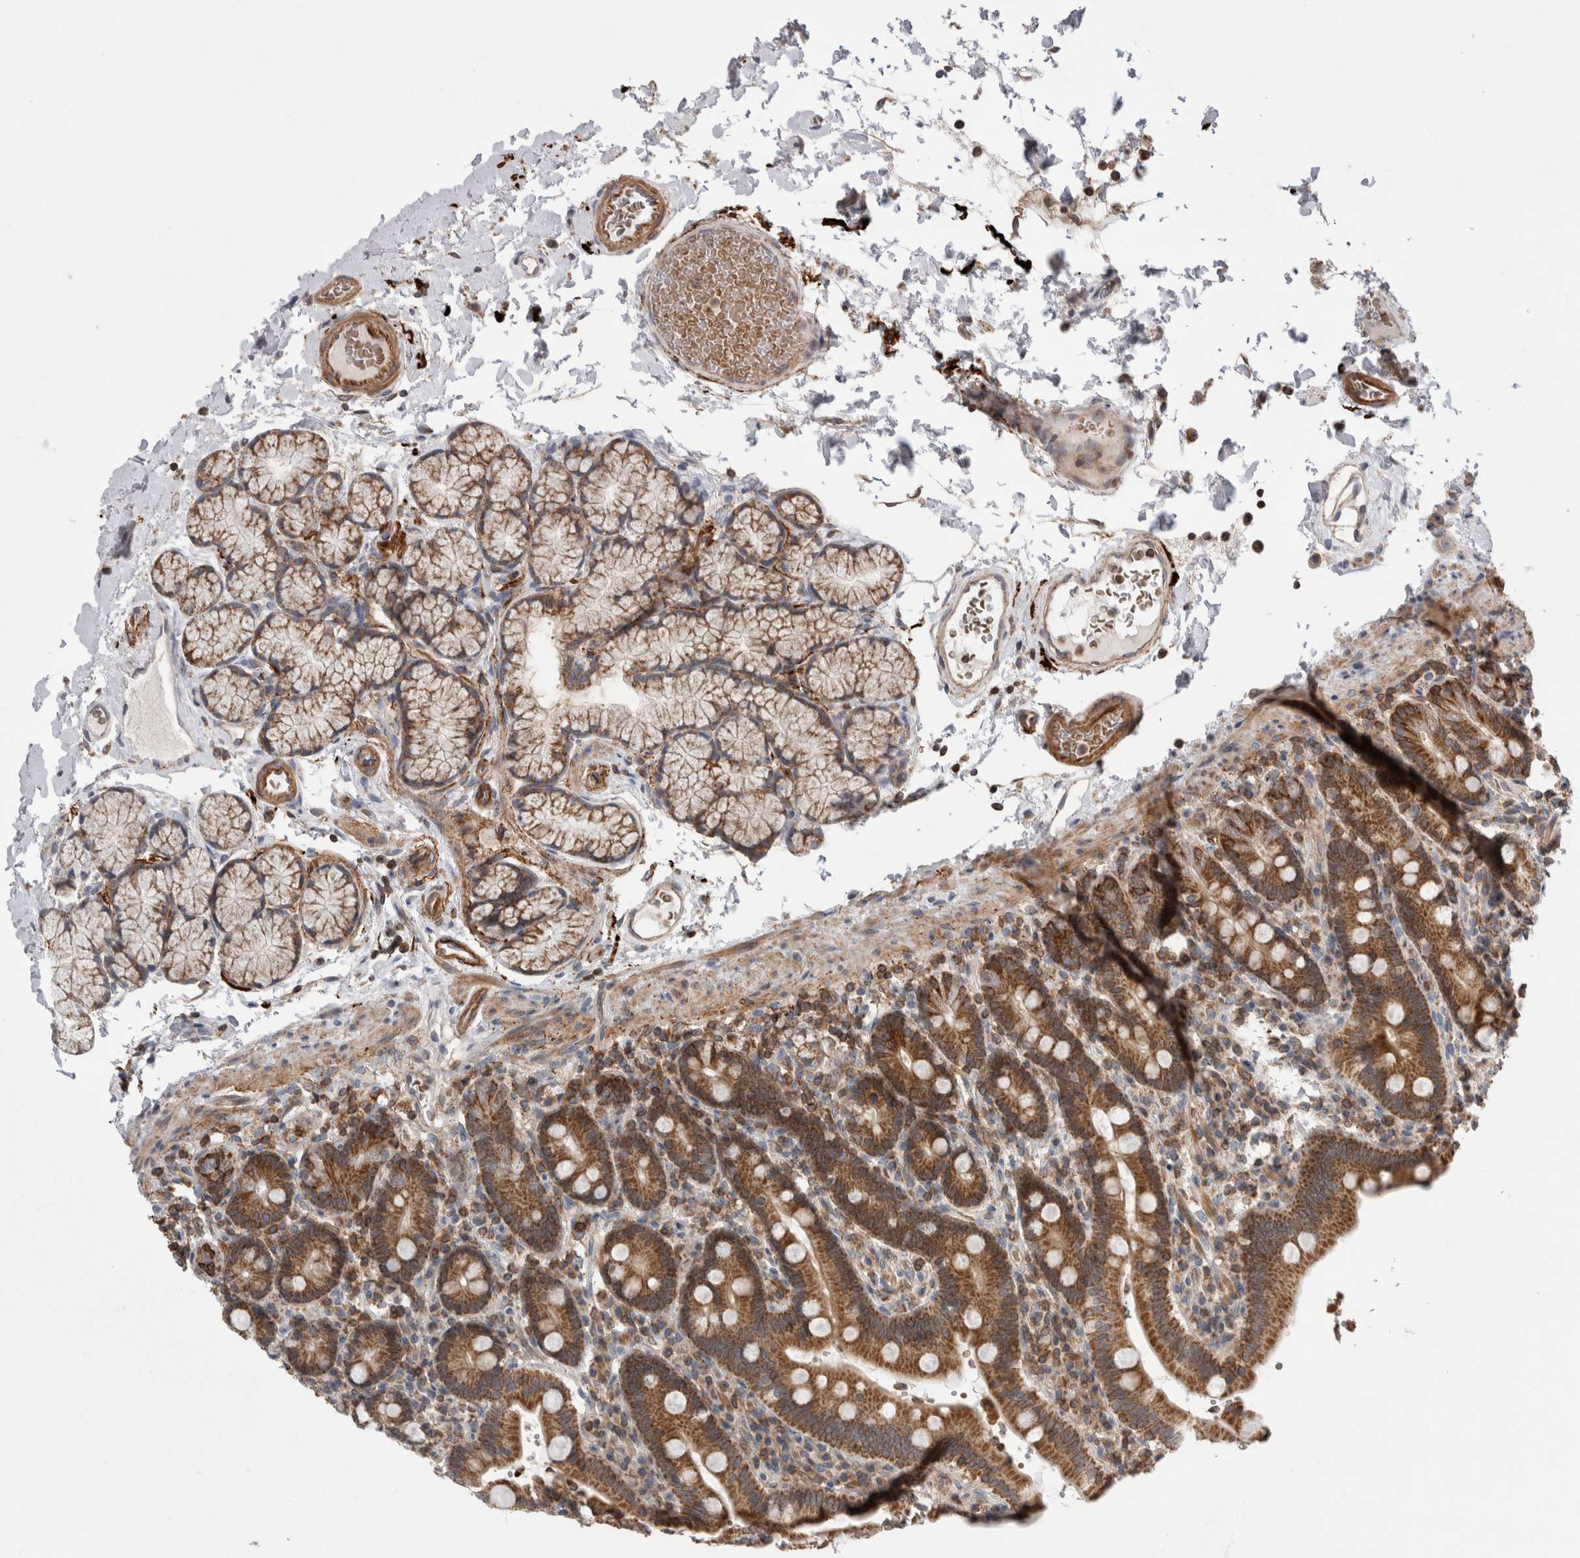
{"staining": {"intensity": "moderate", "quantity": ">75%", "location": "cytoplasmic/membranous"}, "tissue": "duodenum", "cell_type": "Glandular cells", "image_type": "normal", "snomed": [{"axis": "morphology", "description": "Normal tissue, NOS"}, {"axis": "topography", "description": "Small intestine, NOS"}], "caption": "Immunohistochemical staining of unremarkable human duodenum shows >75% levels of moderate cytoplasmic/membranous protein staining in approximately >75% of glandular cells. Nuclei are stained in blue.", "gene": "DARS2", "patient": {"sex": "female", "age": 71}}